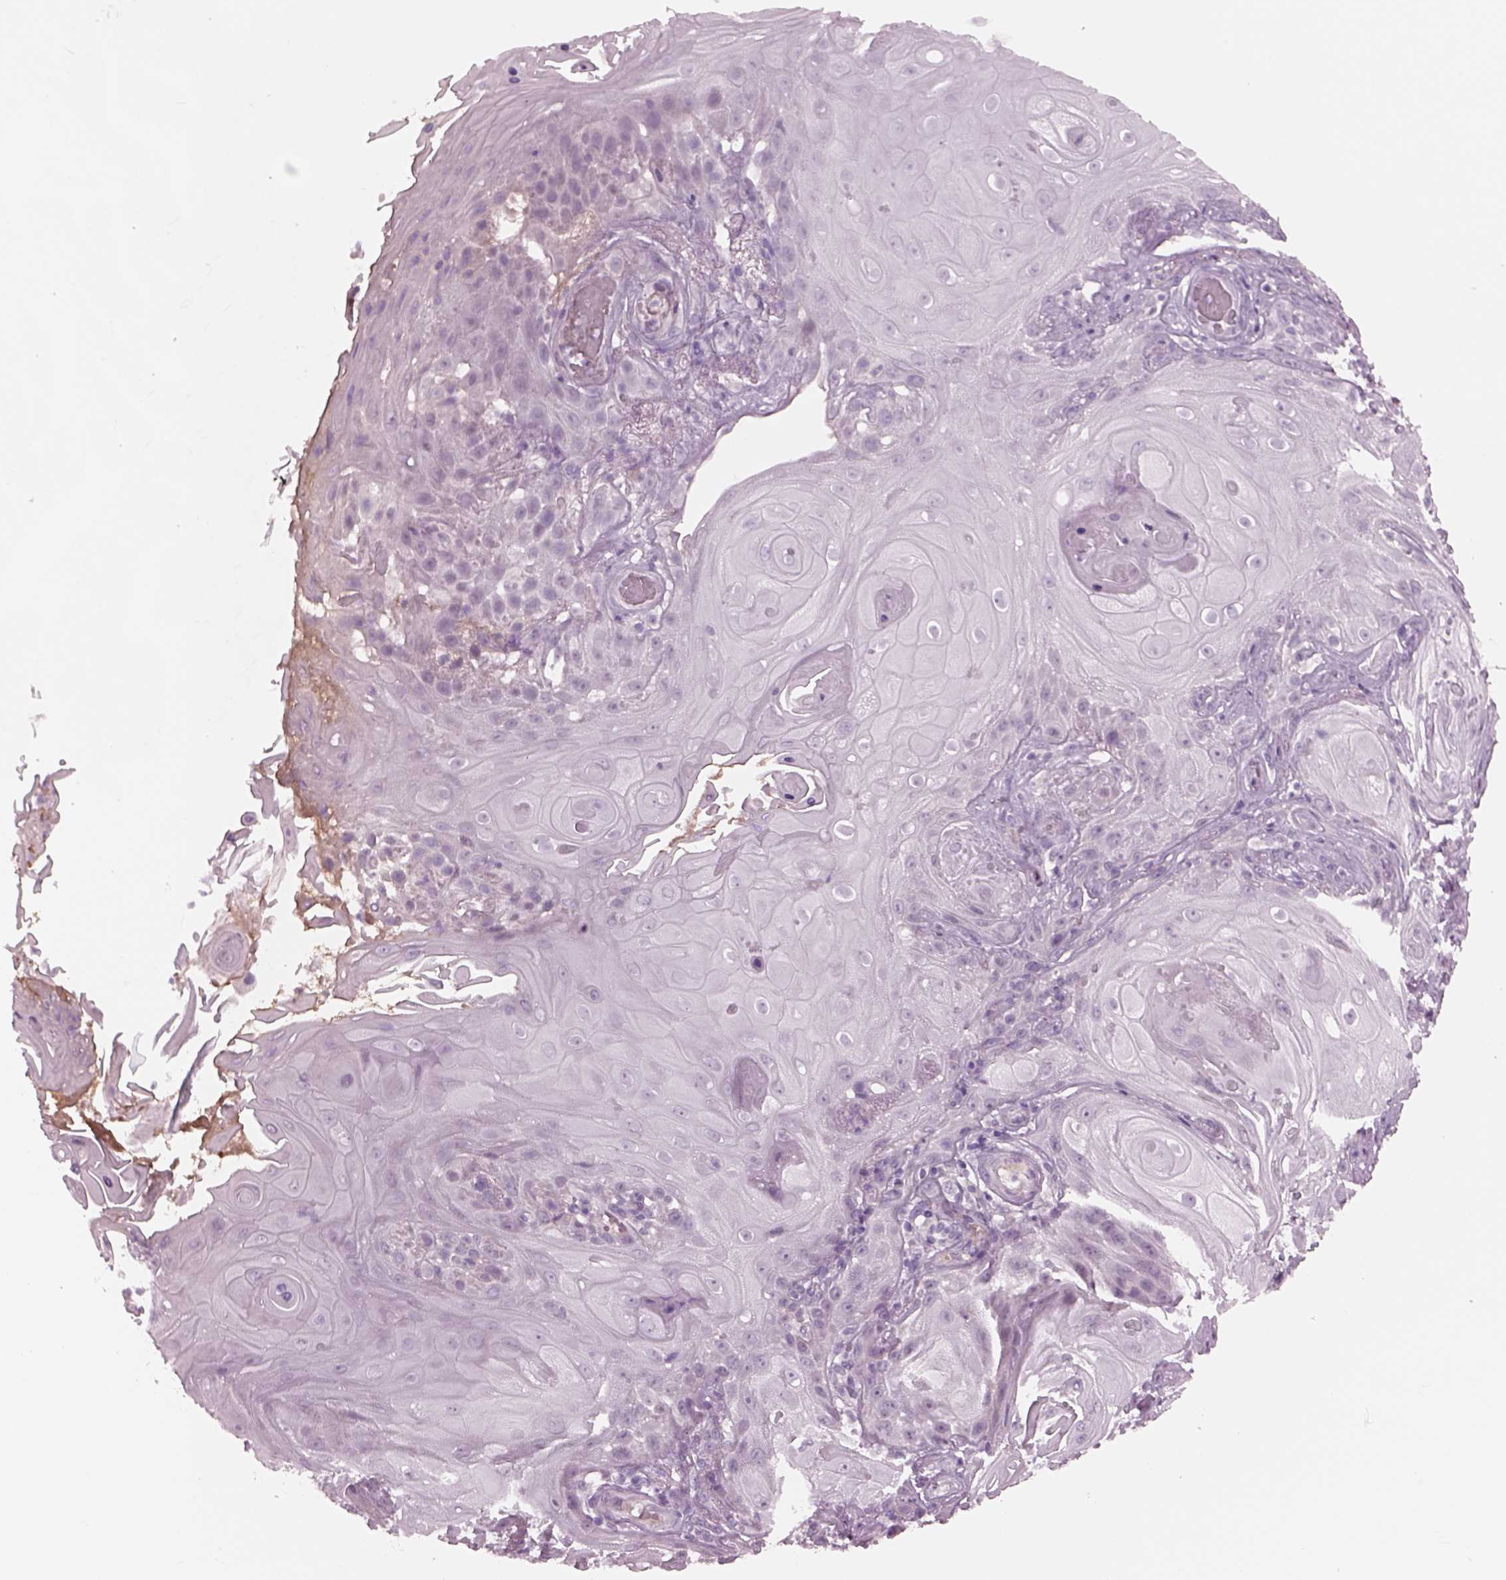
{"staining": {"intensity": "negative", "quantity": "none", "location": "none"}, "tissue": "skin cancer", "cell_type": "Tumor cells", "image_type": "cancer", "snomed": [{"axis": "morphology", "description": "Squamous cell carcinoma, NOS"}, {"axis": "topography", "description": "Skin"}], "caption": "Immunohistochemistry photomicrograph of neoplastic tissue: human skin cancer stained with DAB shows no significant protein positivity in tumor cells.", "gene": "CYLC1", "patient": {"sex": "male", "age": 62}}